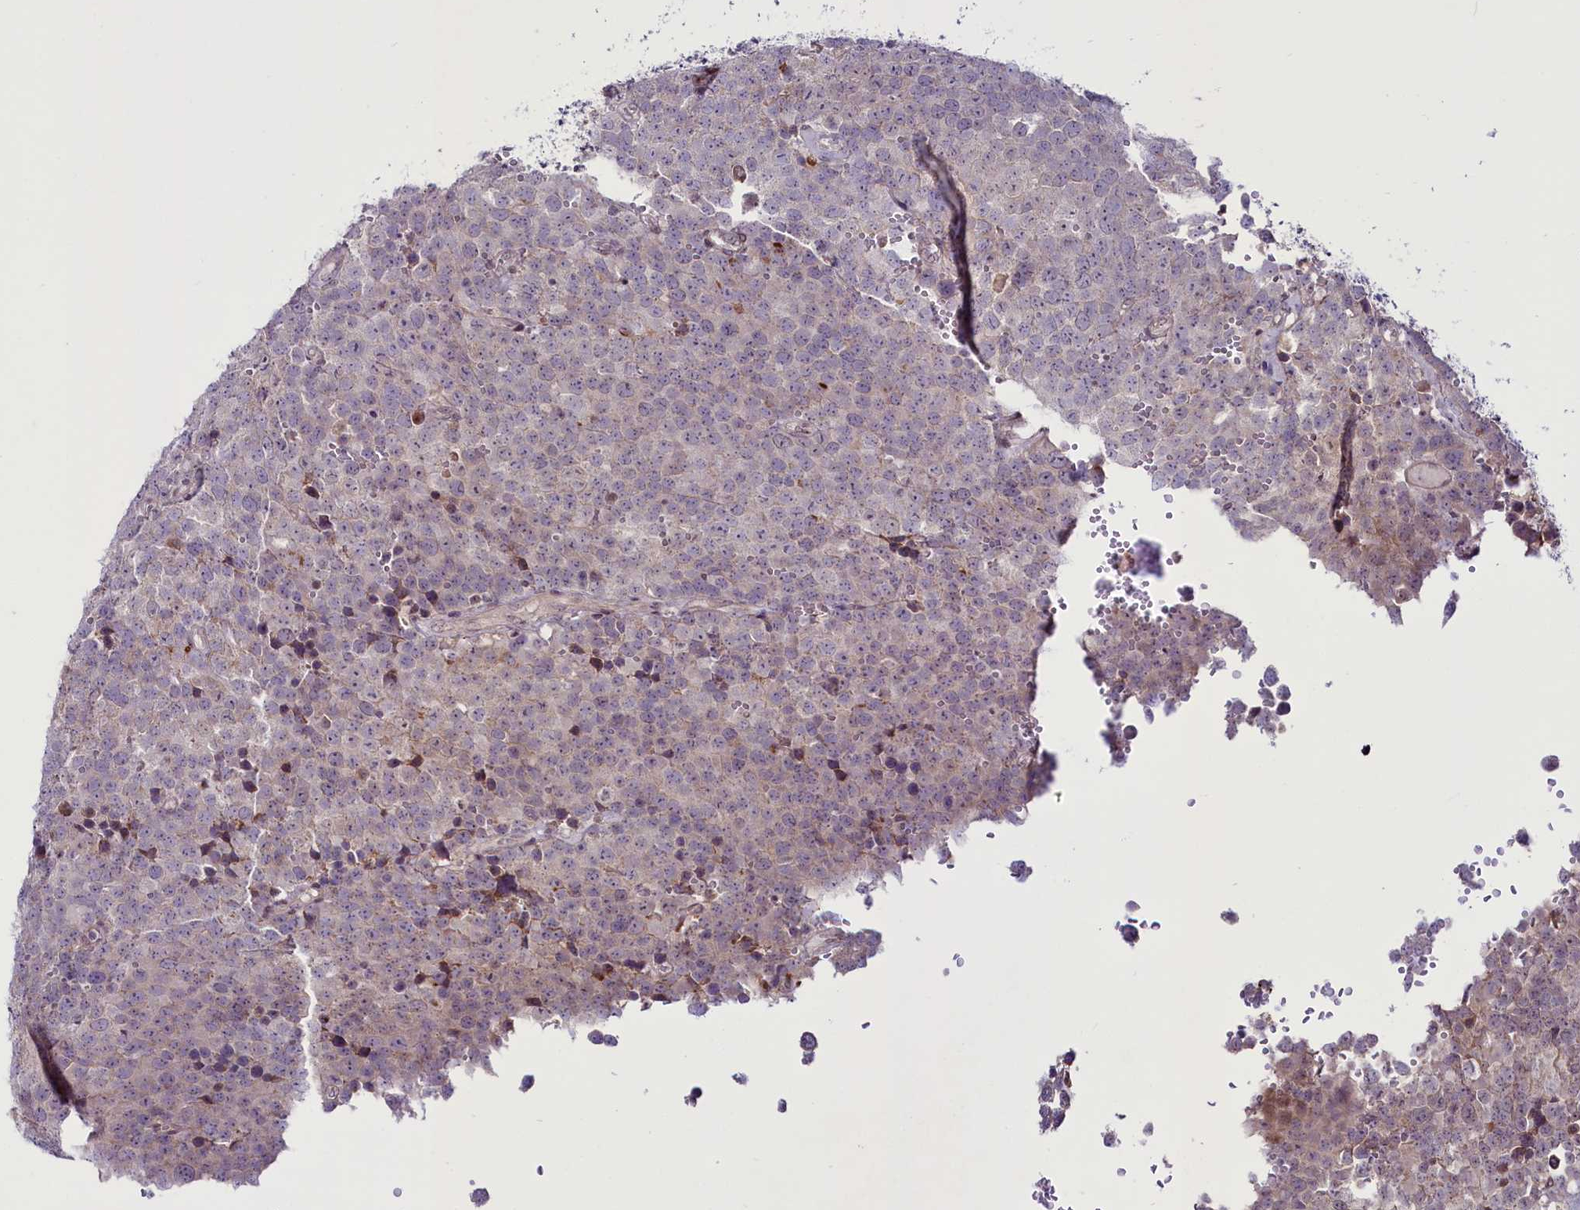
{"staining": {"intensity": "negative", "quantity": "none", "location": "none"}, "tissue": "testis cancer", "cell_type": "Tumor cells", "image_type": "cancer", "snomed": [{"axis": "morphology", "description": "Seminoma, NOS"}, {"axis": "topography", "description": "Testis"}], "caption": "This is a histopathology image of immunohistochemistry (IHC) staining of seminoma (testis), which shows no staining in tumor cells.", "gene": "RSBN1", "patient": {"sex": "male", "age": 71}}